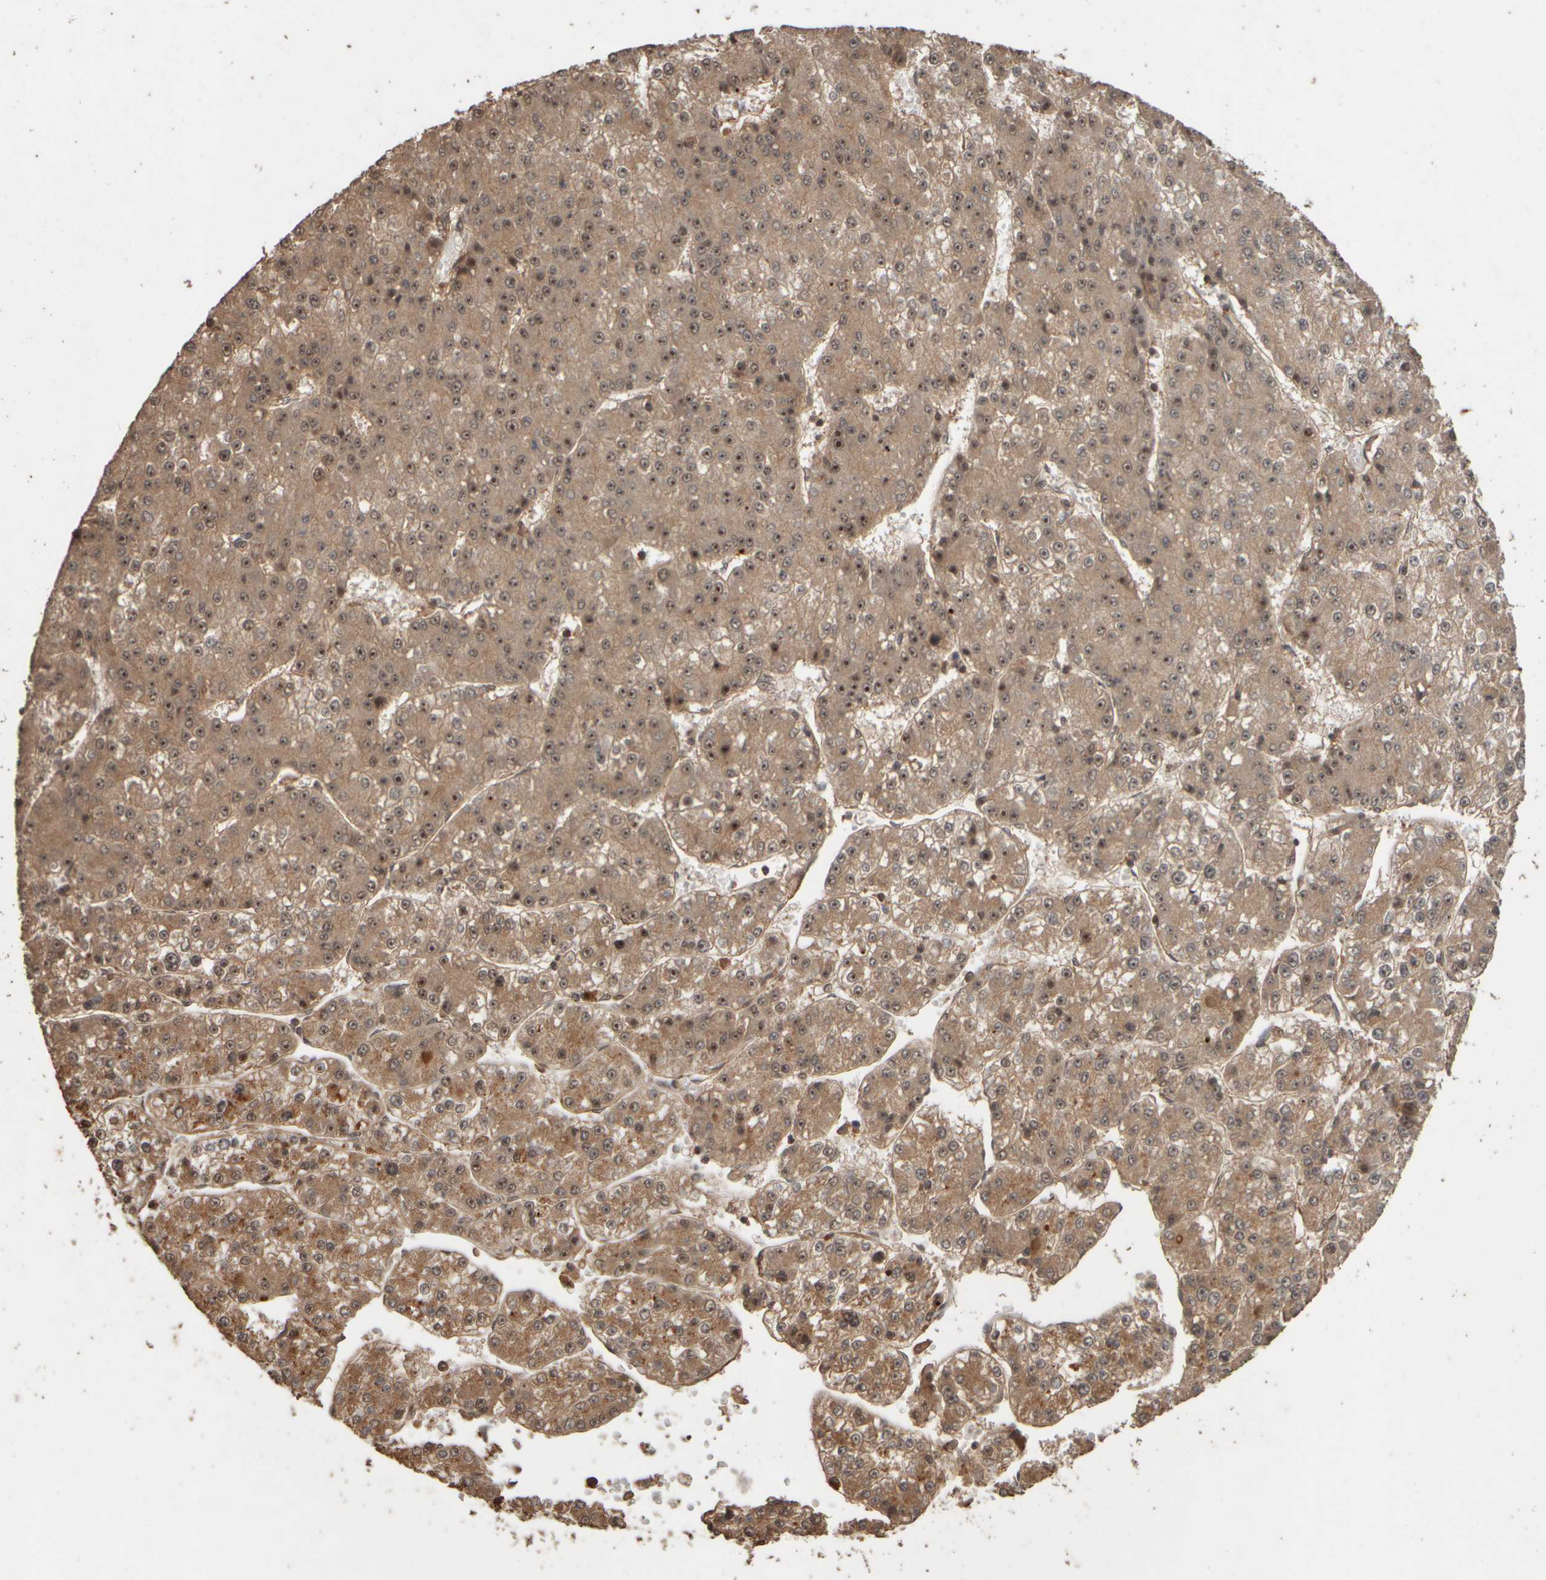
{"staining": {"intensity": "moderate", "quantity": ">75%", "location": "cytoplasmic/membranous,nuclear"}, "tissue": "liver cancer", "cell_type": "Tumor cells", "image_type": "cancer", "snomed": [{"axis": "morphology", "description": "Carcinoma, Hepatocellular, NOS"}, {"axis": "topography", "description": "Liver"}], "caption": "About >75% of tumor cells in liver hepatocellular carcinoma show moderate cytoplasmic/membranous and nuclear protein expression as visualized by brown immunohistochemical staining.", "gene": "SPHK1", "patient": {"sex": "female", "age": 73}}